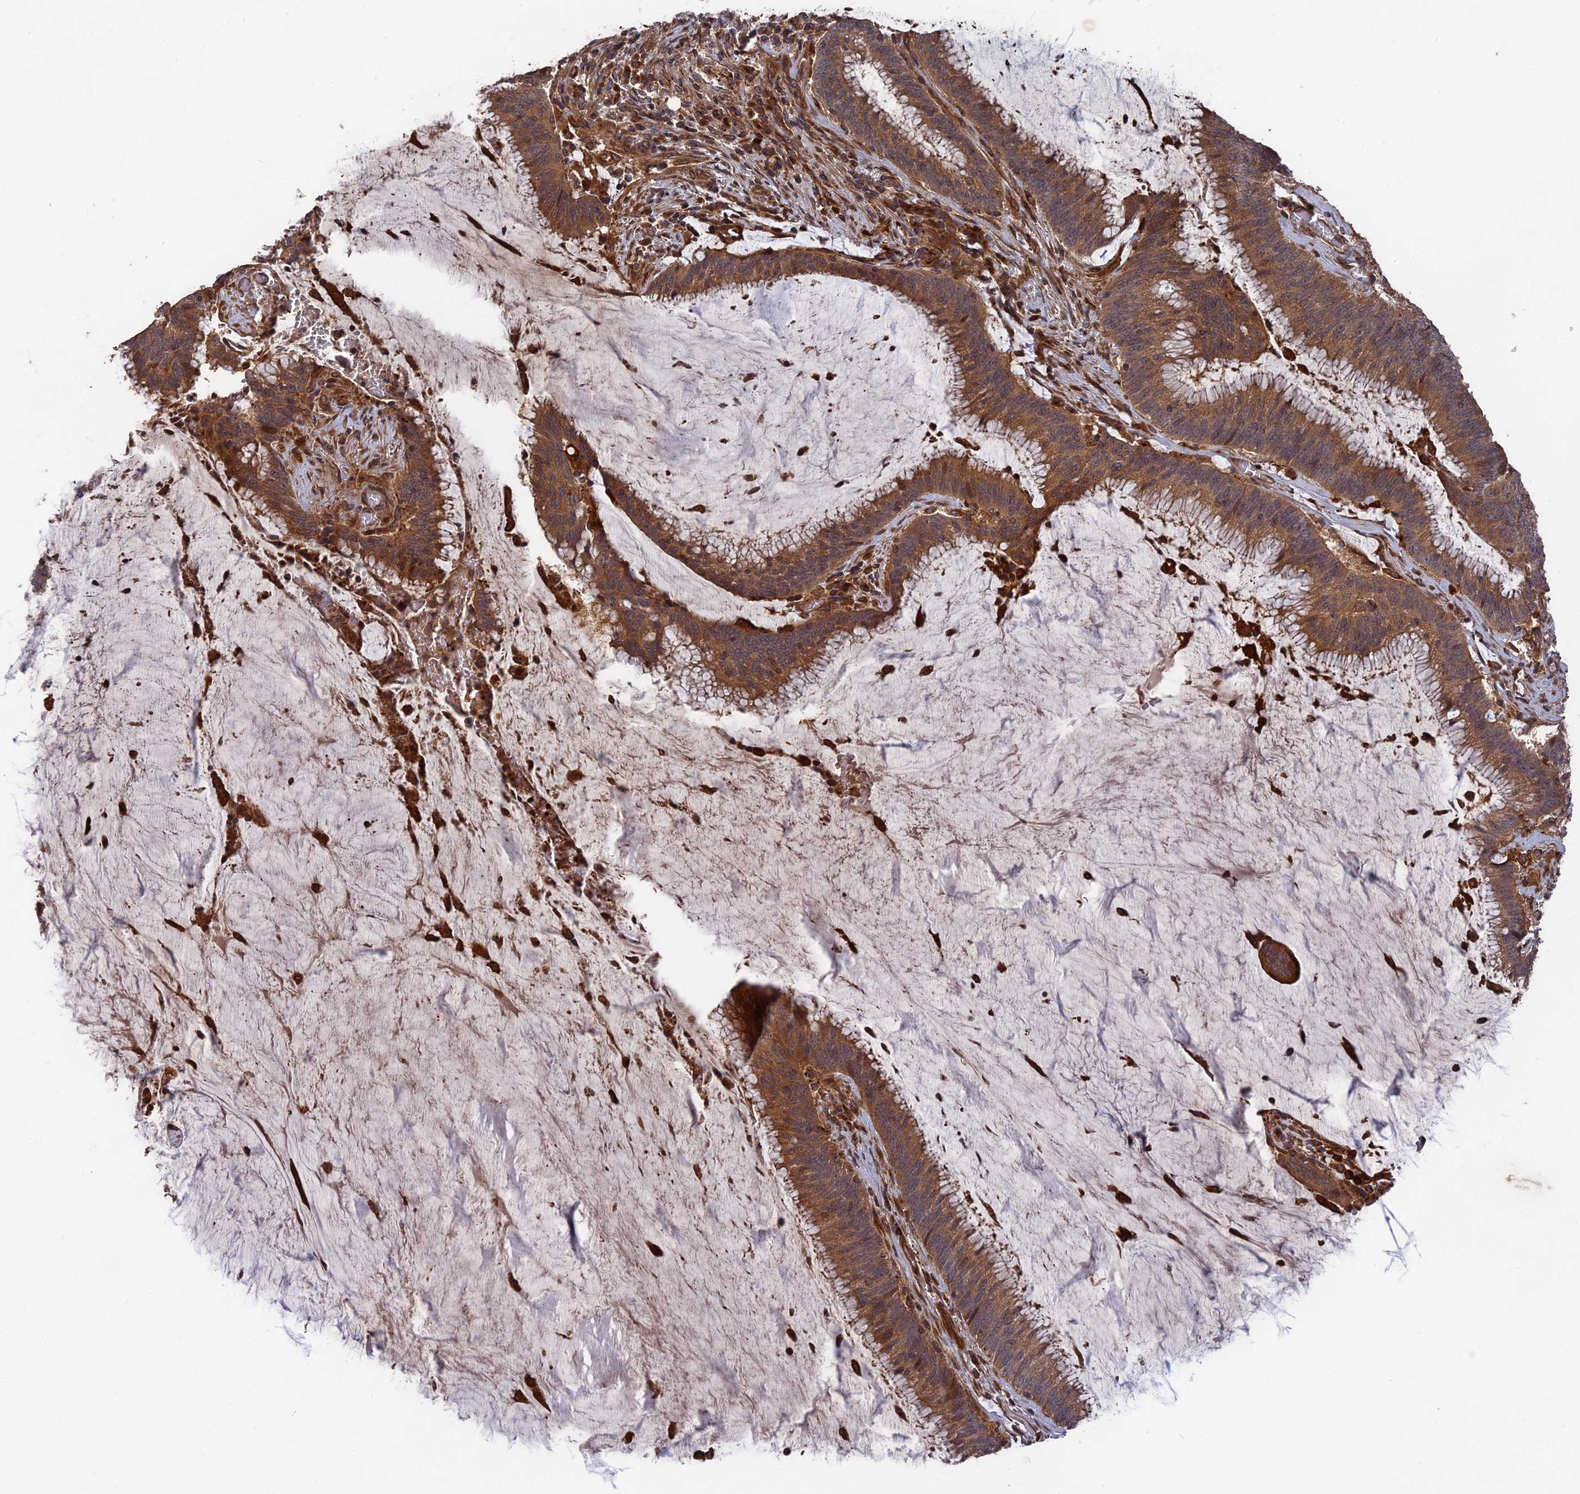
{"staining": {"intensity": "moderate", "quantity": ">75%", "location": "cytoplasmic/membranous"}, "tissue": "colorectal cancer", "cell_type": "Tumor cells", "image_type": "cancer", "snomed": [{"axis": "morphology", "description": "Adenocarcinoma, NOS"}, {"axis": "topography", "description": "Rectum"}], "caption": "A micrograph showing moderate cytoplasmic/membranous positivity in approximately >75% of tumor cells in colorectal adenocarcinoma, as visualized by brown immunohistochemical staining.", "gene": "DEF8", "patient": {"sex": "female", "age": 77}}